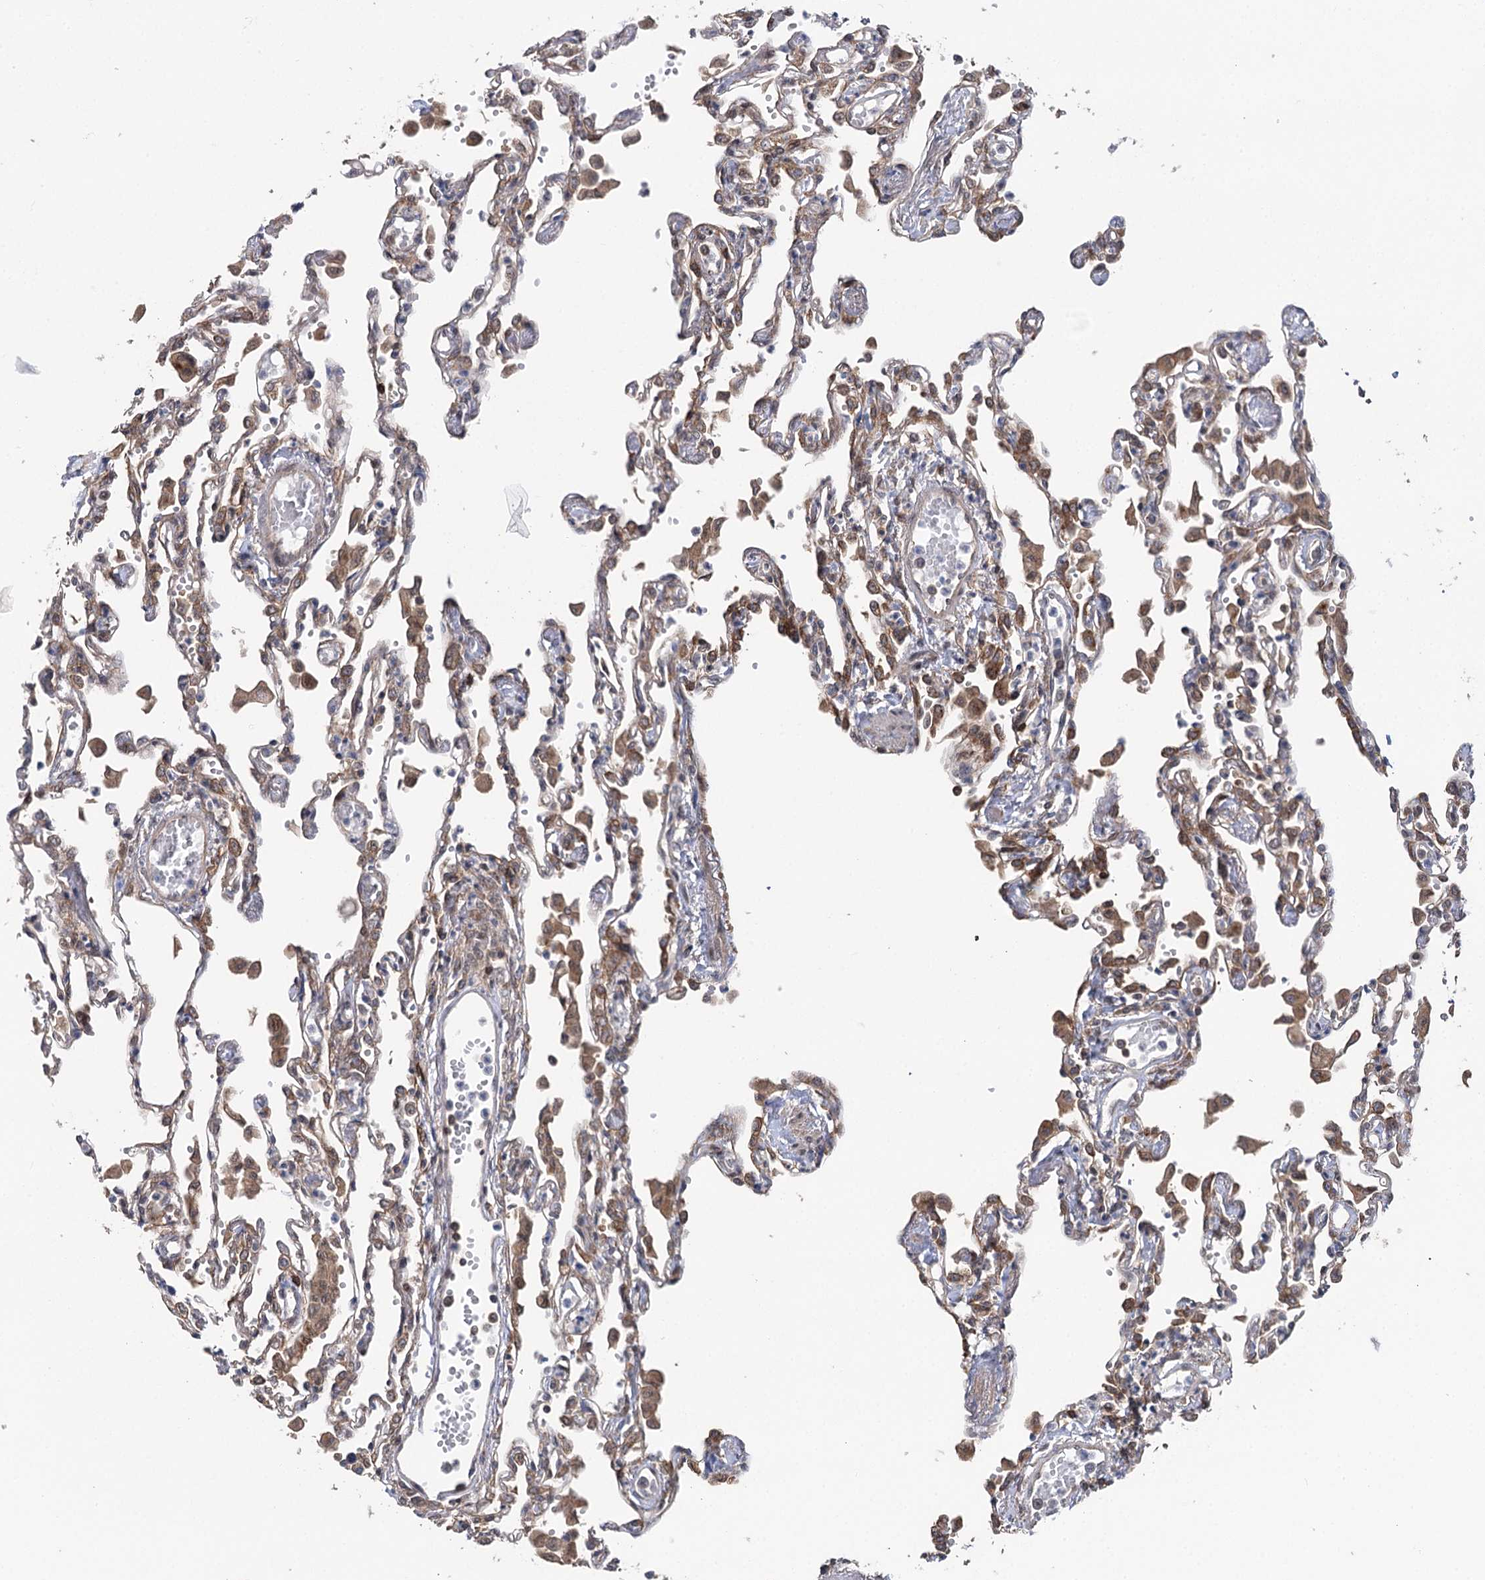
{"staining": {"intensity": "moderate", "quantity": "<25%", "location": "cytoplasmic/membranous,nuclear"}, "tissue": "lung", "cell_type": "Alveolar cells", "image_type": "normal", "snomed": [{"axis": "morphology", "description": "Normal tissue, NOS"}, {"axis": "topography", "description": "Bronchus"}, {"axis": "topography", "description": "Lung"}], "caption": "The photomicrograph exhibits immunohistochemical staining of normal lung. There is moderate cytoplasmic/membranous,nuclear staining is present in approximately <25% of alveolar cells. Using DAB (brown) and hematoxylin (blue) stains, captured at high magnification using brightfield microscopy.", "gene": "STX6", "patient": {"sex": "female", "age": 49}}